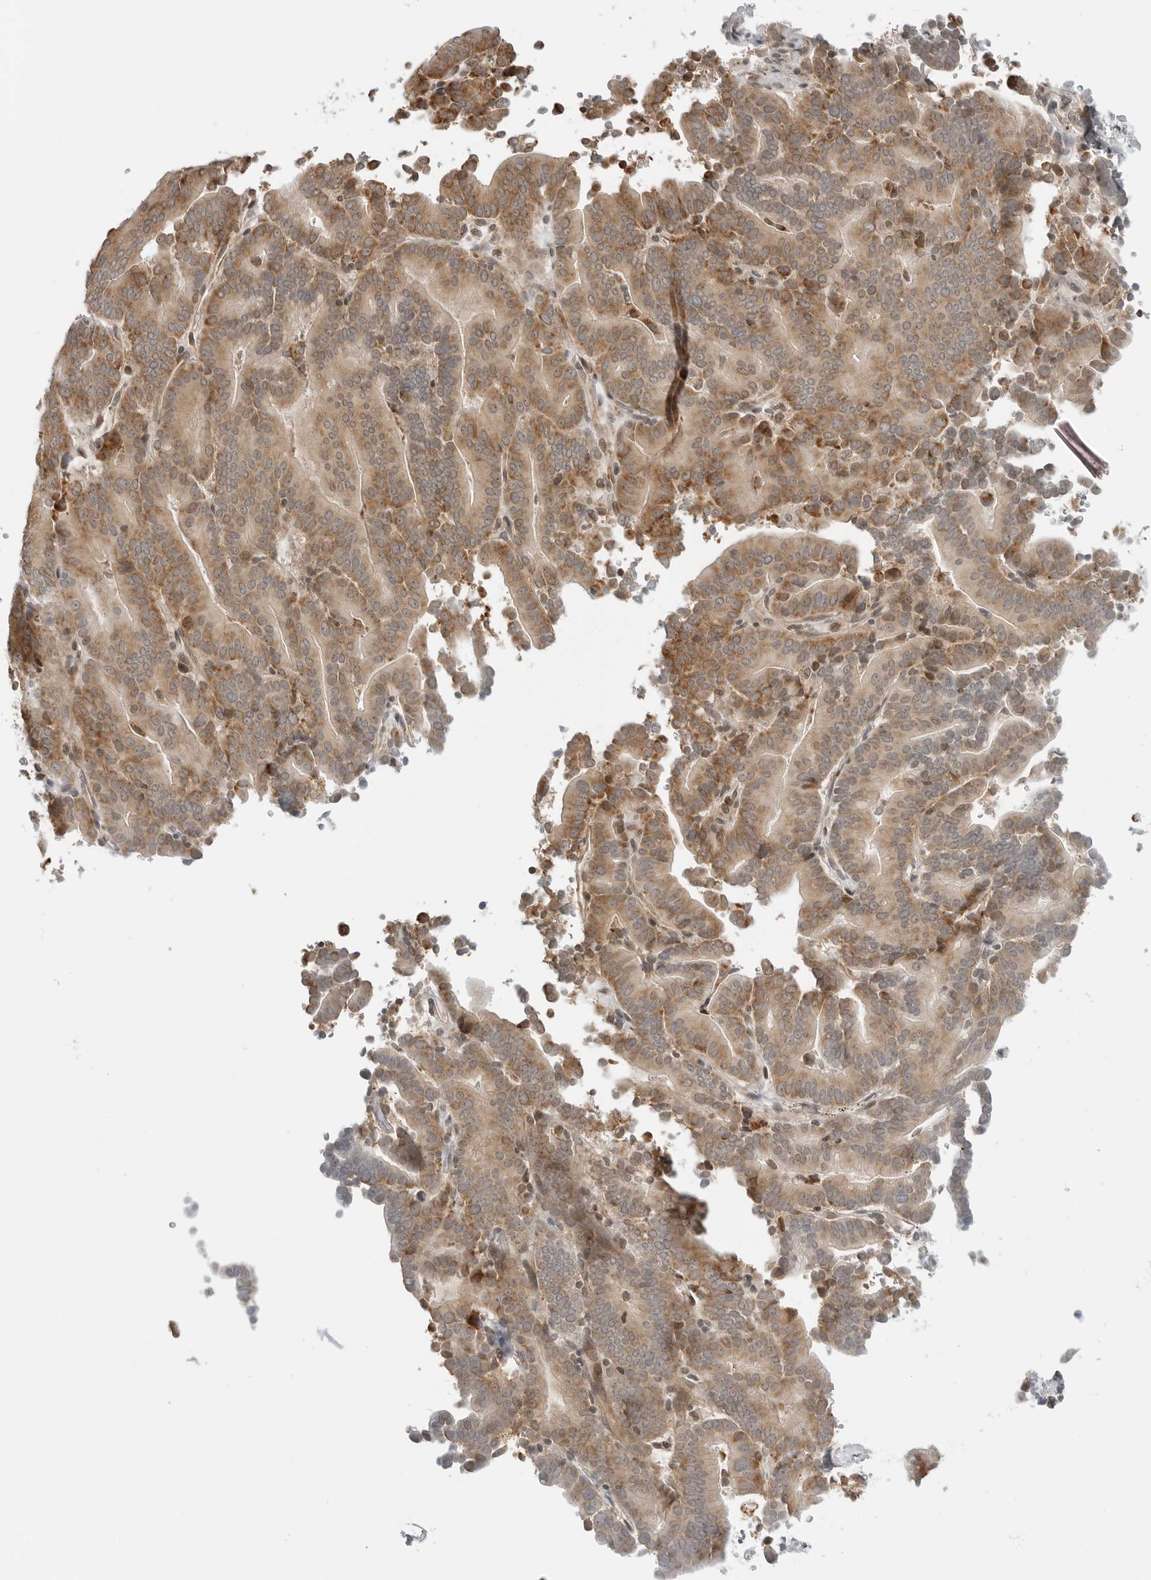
{"staining": {"intensity": "moderate", "quantity": ">75%", "location": "cytoplasmic/membranous"}, "tissue": "liver cancer", "cell_type": "Tumor cells", "image_type": "cancer", "snomed": [{"axis": "morphology", "description": "Cholangiocarcinoma"}, {"axis": "topography", "description": "Liver"}], "caption": "Liver cancer (cholangiocarcinoma) was stained to show a protein in brown. There is medium levels of moderate cytoplasmic/membranous expression in about >75% of tumor cells.", "gene": "PEX2", "patient": {"sex": "female", "age": 75}}